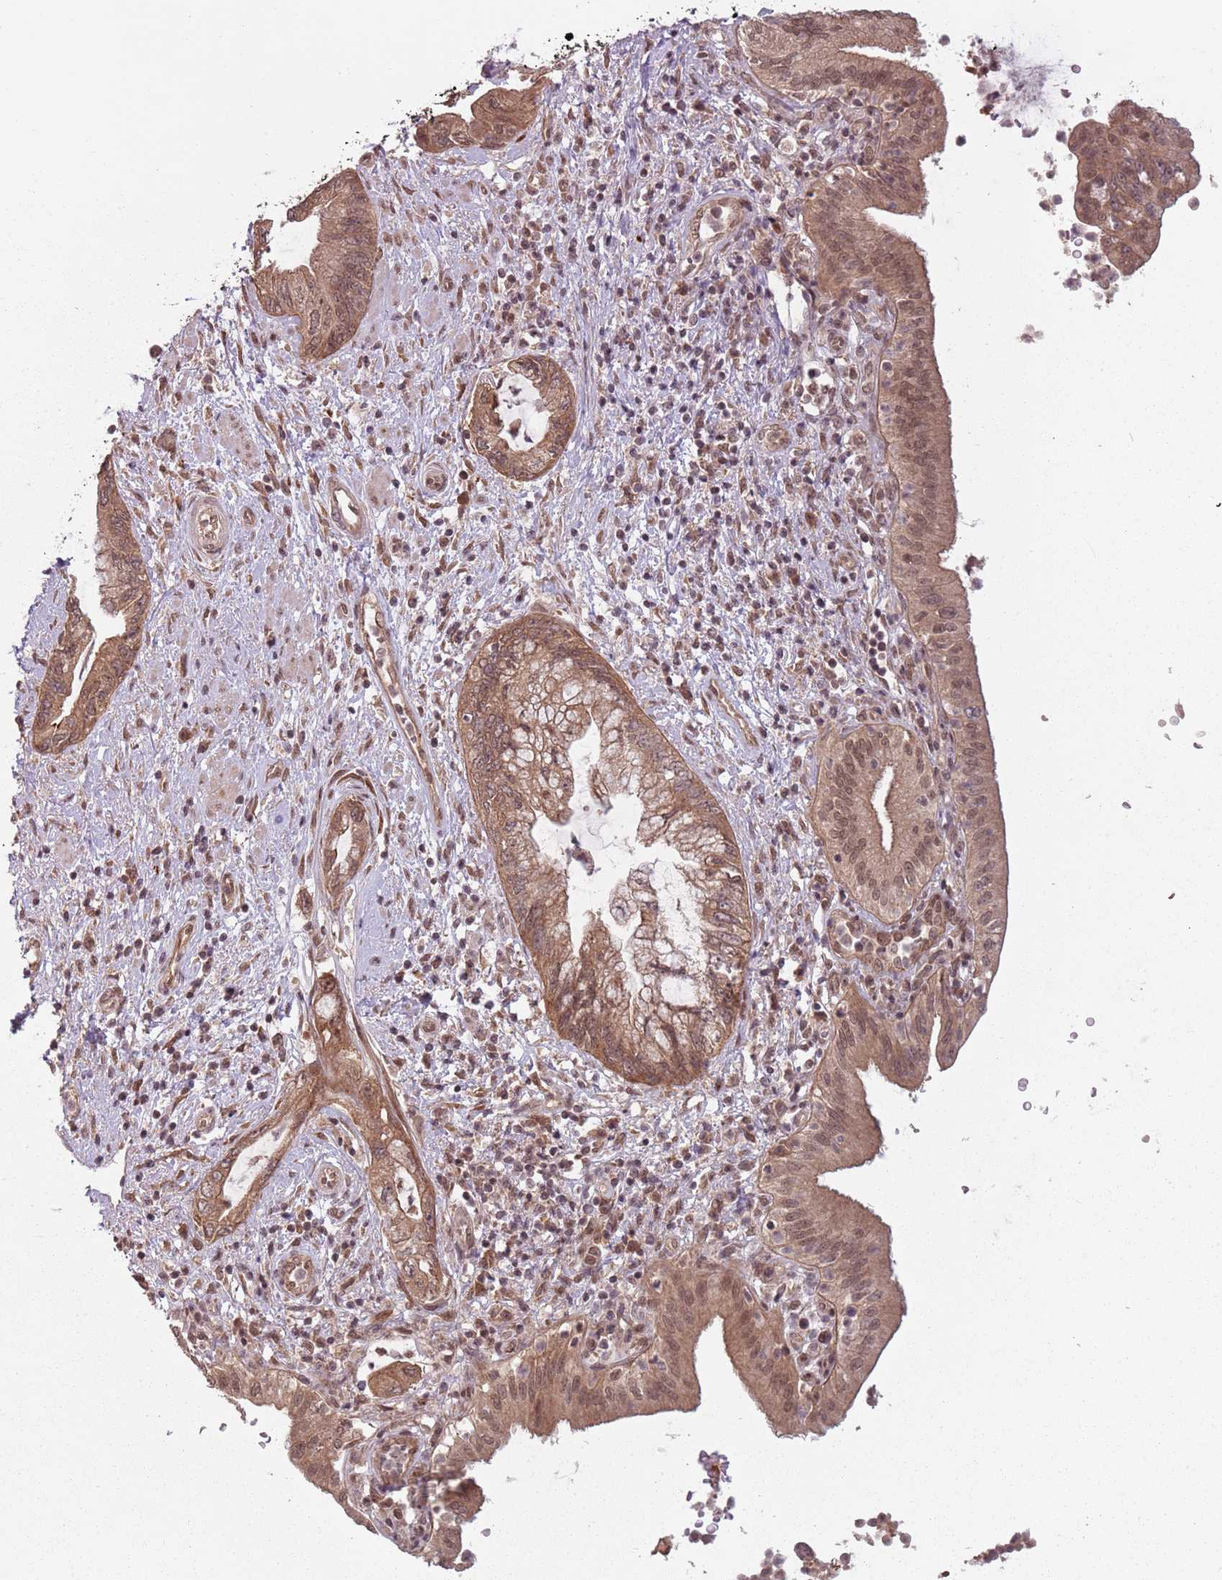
{"staining": {"intensity": "moderate", "quantity": ">75%", "location": "cytoplasmic/membranous,nuclear"}, "tissue": "pancreatic cancer", "cell_type": "Tumor cells", "image_type": "cancer", "snomed": [{"axis": "morphology", "description": "Adenocarcinoma, NOS"}, {"axis": "topography", "description": "Pancreas"}], "caption": "Immunohistochemical staining of human pancreatic cancer exhibits medium levels of moderate cytoplasmic/membranous and nuclear positivity in about >75% of tumor cells.", "gene": "ADAMTS3", "patient": {"sex": "female", "age": 73}}